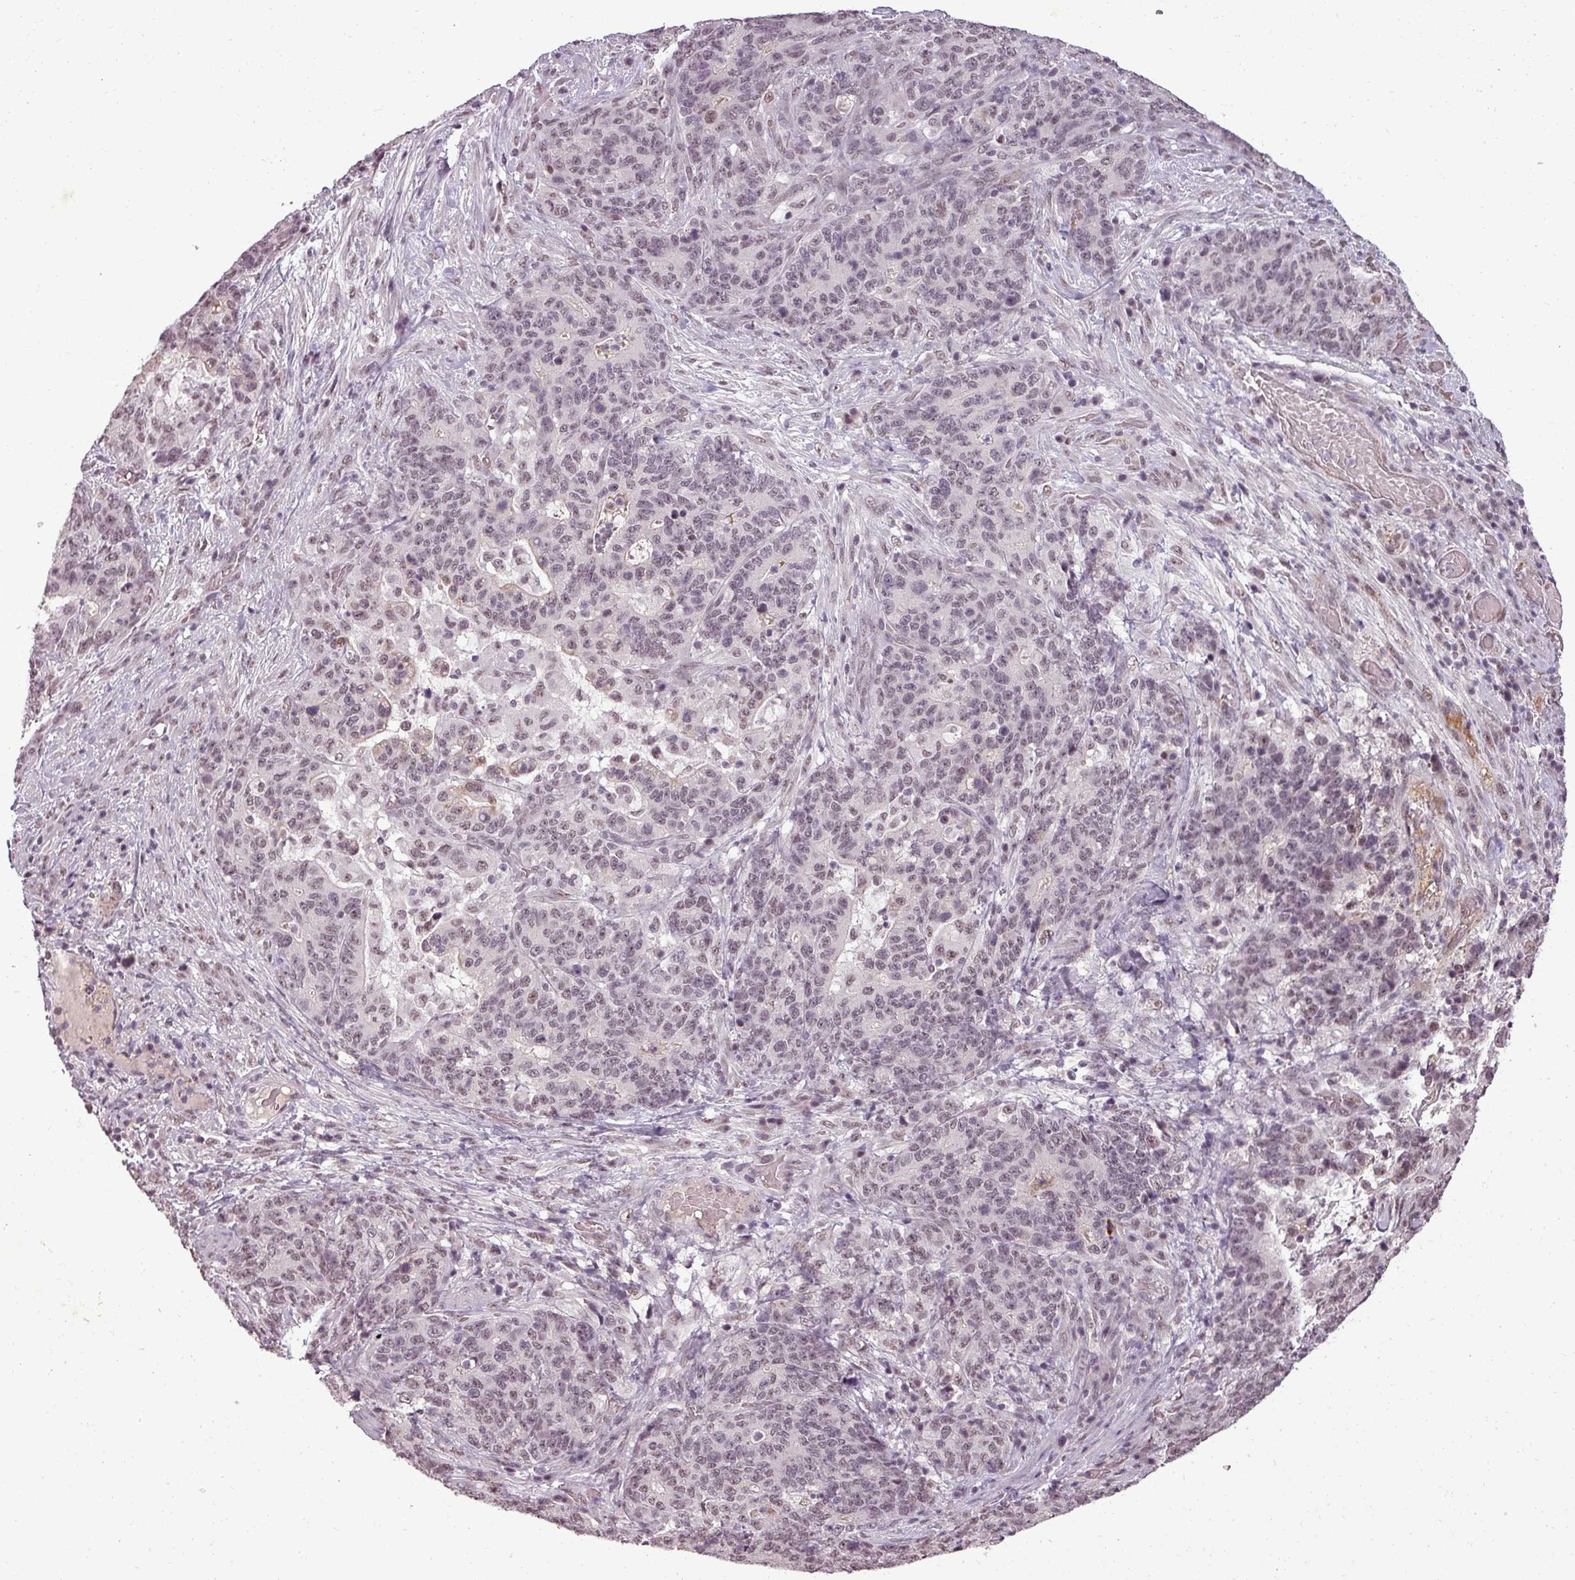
{"staining": {"intensity": "moderate", "quantity": "25%-75%", "location": "nuclear"}, "tissue": "stomach cancer", "cell_type": "Tumor cells", "image_type": "cancer", "snomed": [{"axis": "morphology", "description": "Normal tissue, NOS"}, {"axis": "morphology", "description": "Adenocarcinoma, NOS"}, {"axis": "topography", "description": "Stomach"}], "caption": "The immunohistochemical stain highlights moderate nuclear staining in tumor cells of adenocarcinoma (stomach) tissue. (DAB (3,3'-diaminobenzidine) IHC with brightfield microscopy, high magnification).", "gene": "BCAS3", "patient": {"sex": "female", "age": 64}}